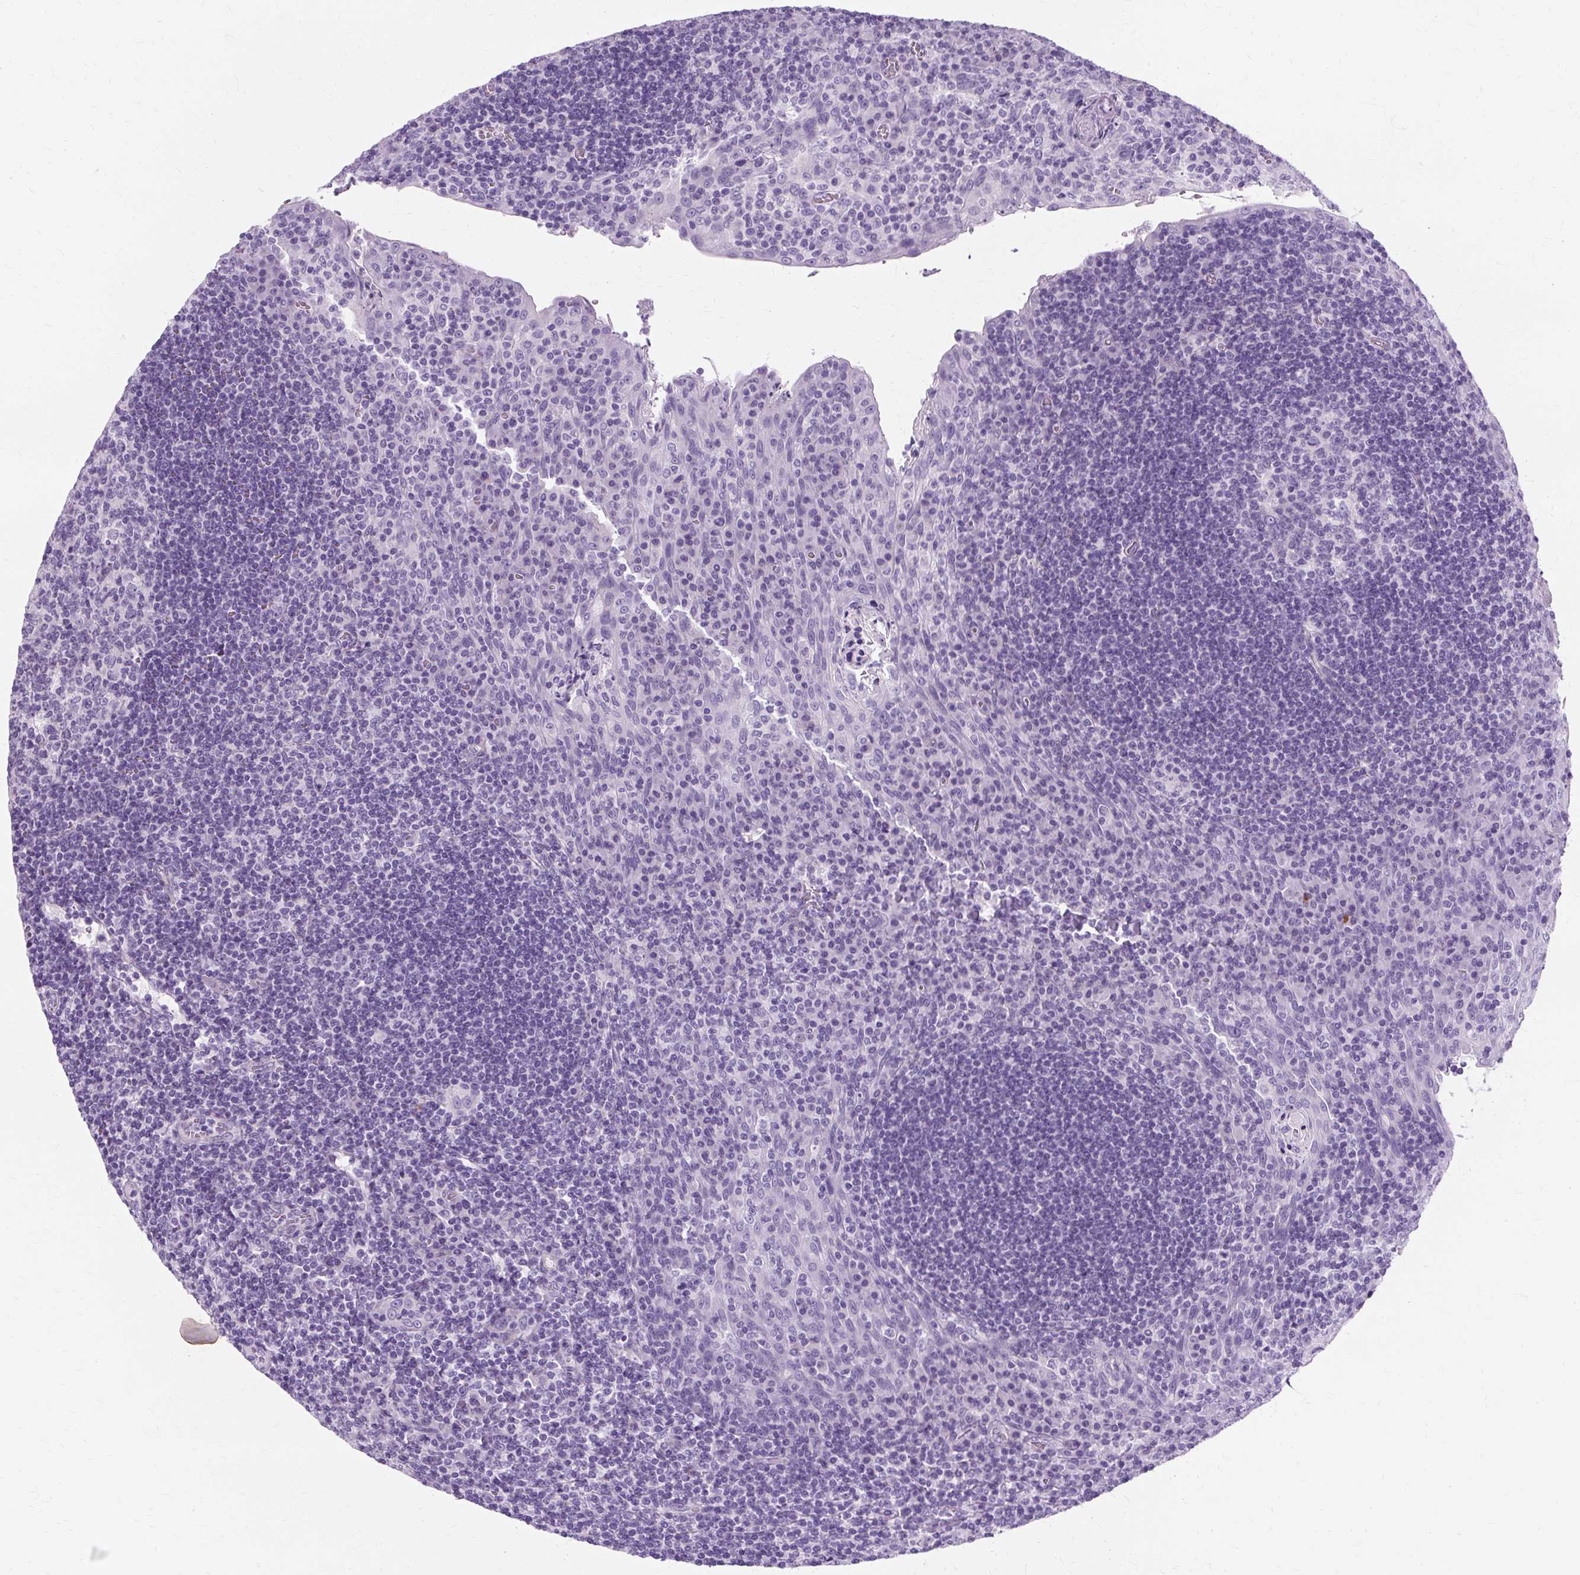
{"staining": {"intensity": "negative", "quantity": "none", "location": "none"}, "tissue": "tonsil", "cell_type": "Germinal center cells", "image_type": "normal", "snomed": [{"axis": "morphology", "description": "Normal tissue, NOS"}, {"axis": "topography", "description": "Tonsil"}], "caption": "DAB (3,3'-diaminobenzidine) immunohistochemical staining of unremarkable tonsil shows no significant staining in germinal center cells.", "gene": "TMEM89", "patient": {"sex": "male", "age": 17}}